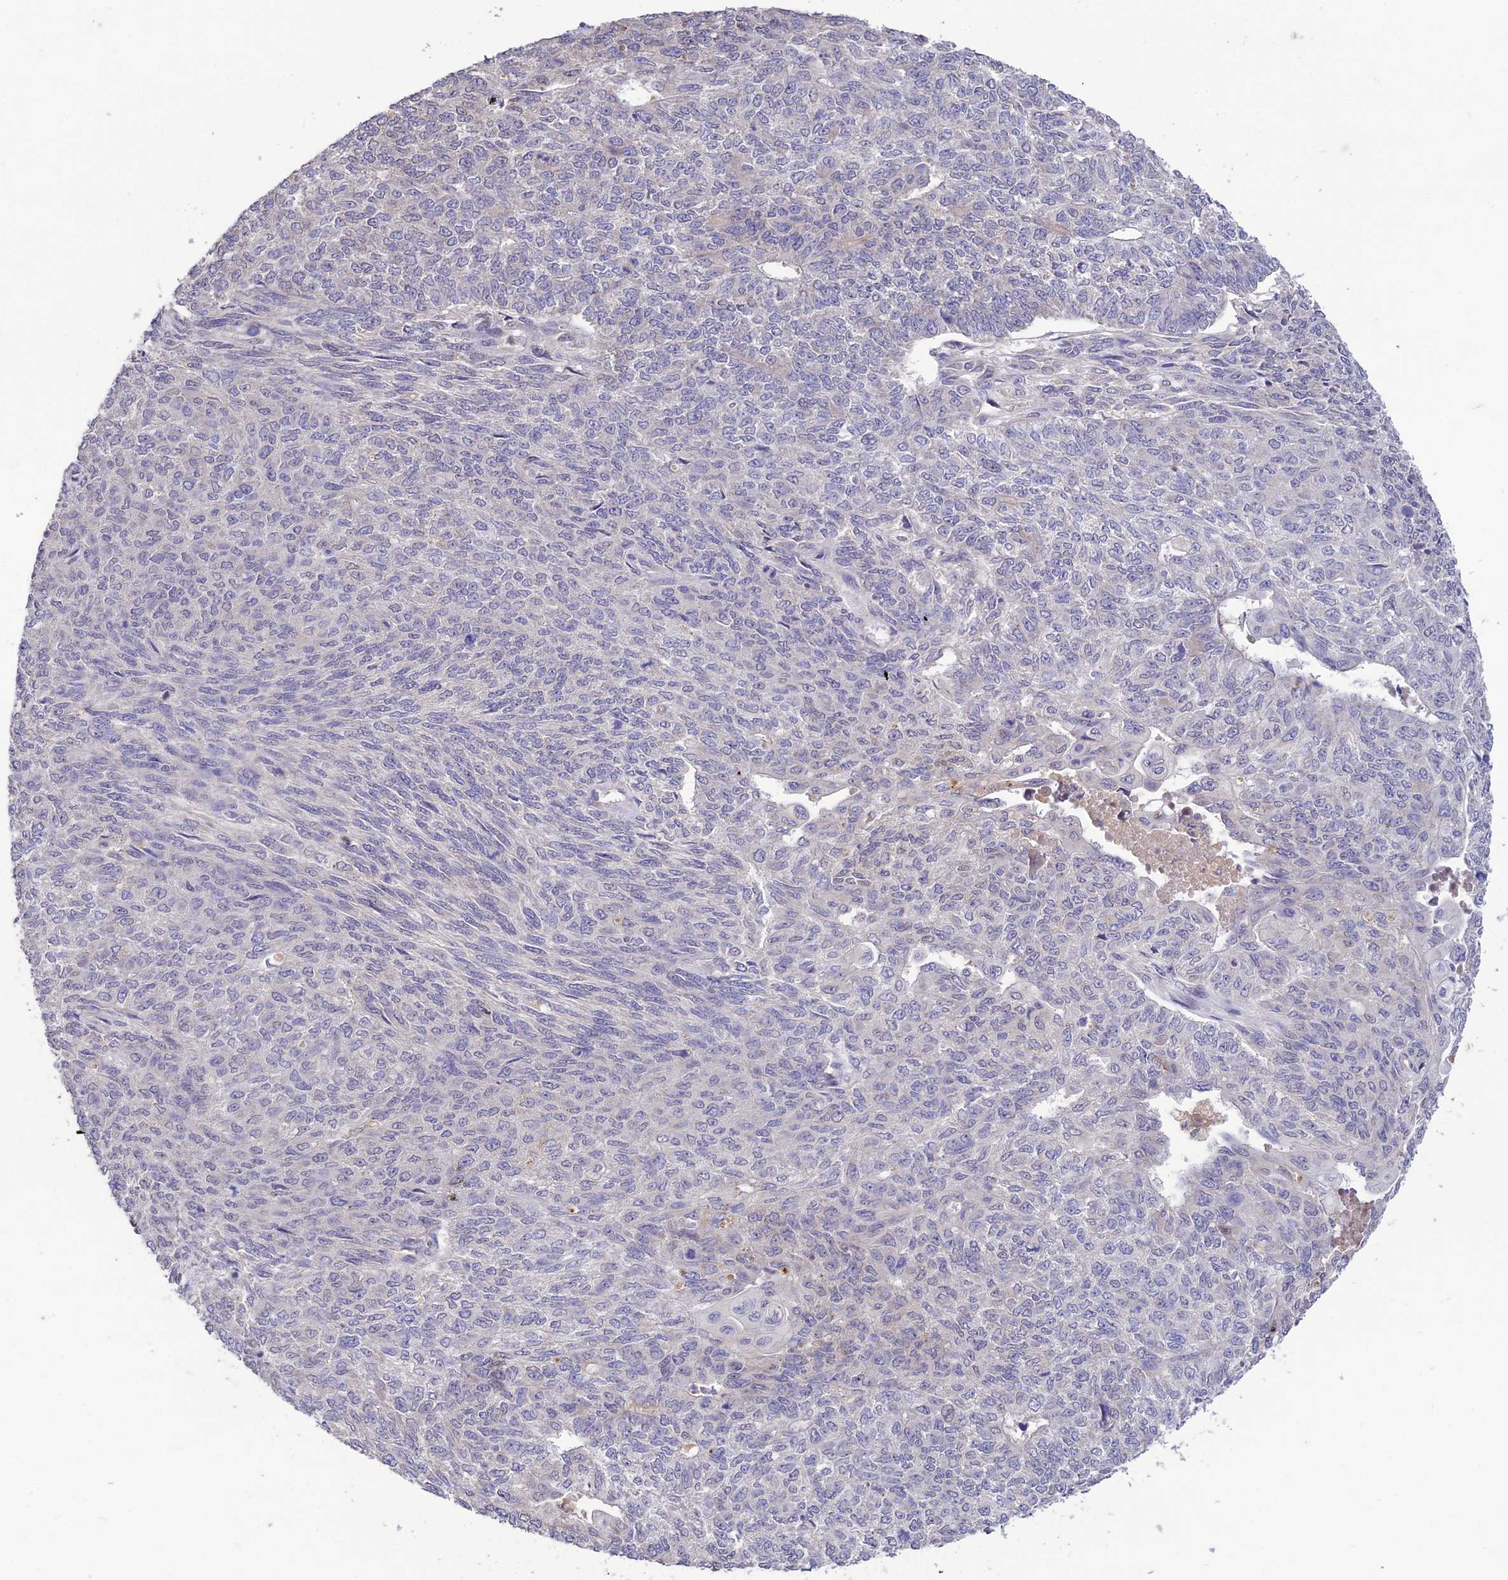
{"staining": {"intensity": "negative", "quantity": "none", "location": "none"}, "tissue": "endometrial cancer", "cell_type": "Tumor cells", "image_type": "cancer", "snomed": [{"axis": "morphology", "description": "Adenocarcinoma, NOS"}, {"axis": "topography", "description": "Endometrium"}], "caption": "Immunohistochemistry (IHC) micrograph of human endometrial cancer (adenocarcinoma) stained for a protein (brown), which reveals no expression in tumor cells.", "gene": "PGK1", "patient": {"sex": "female", "age": 32}}